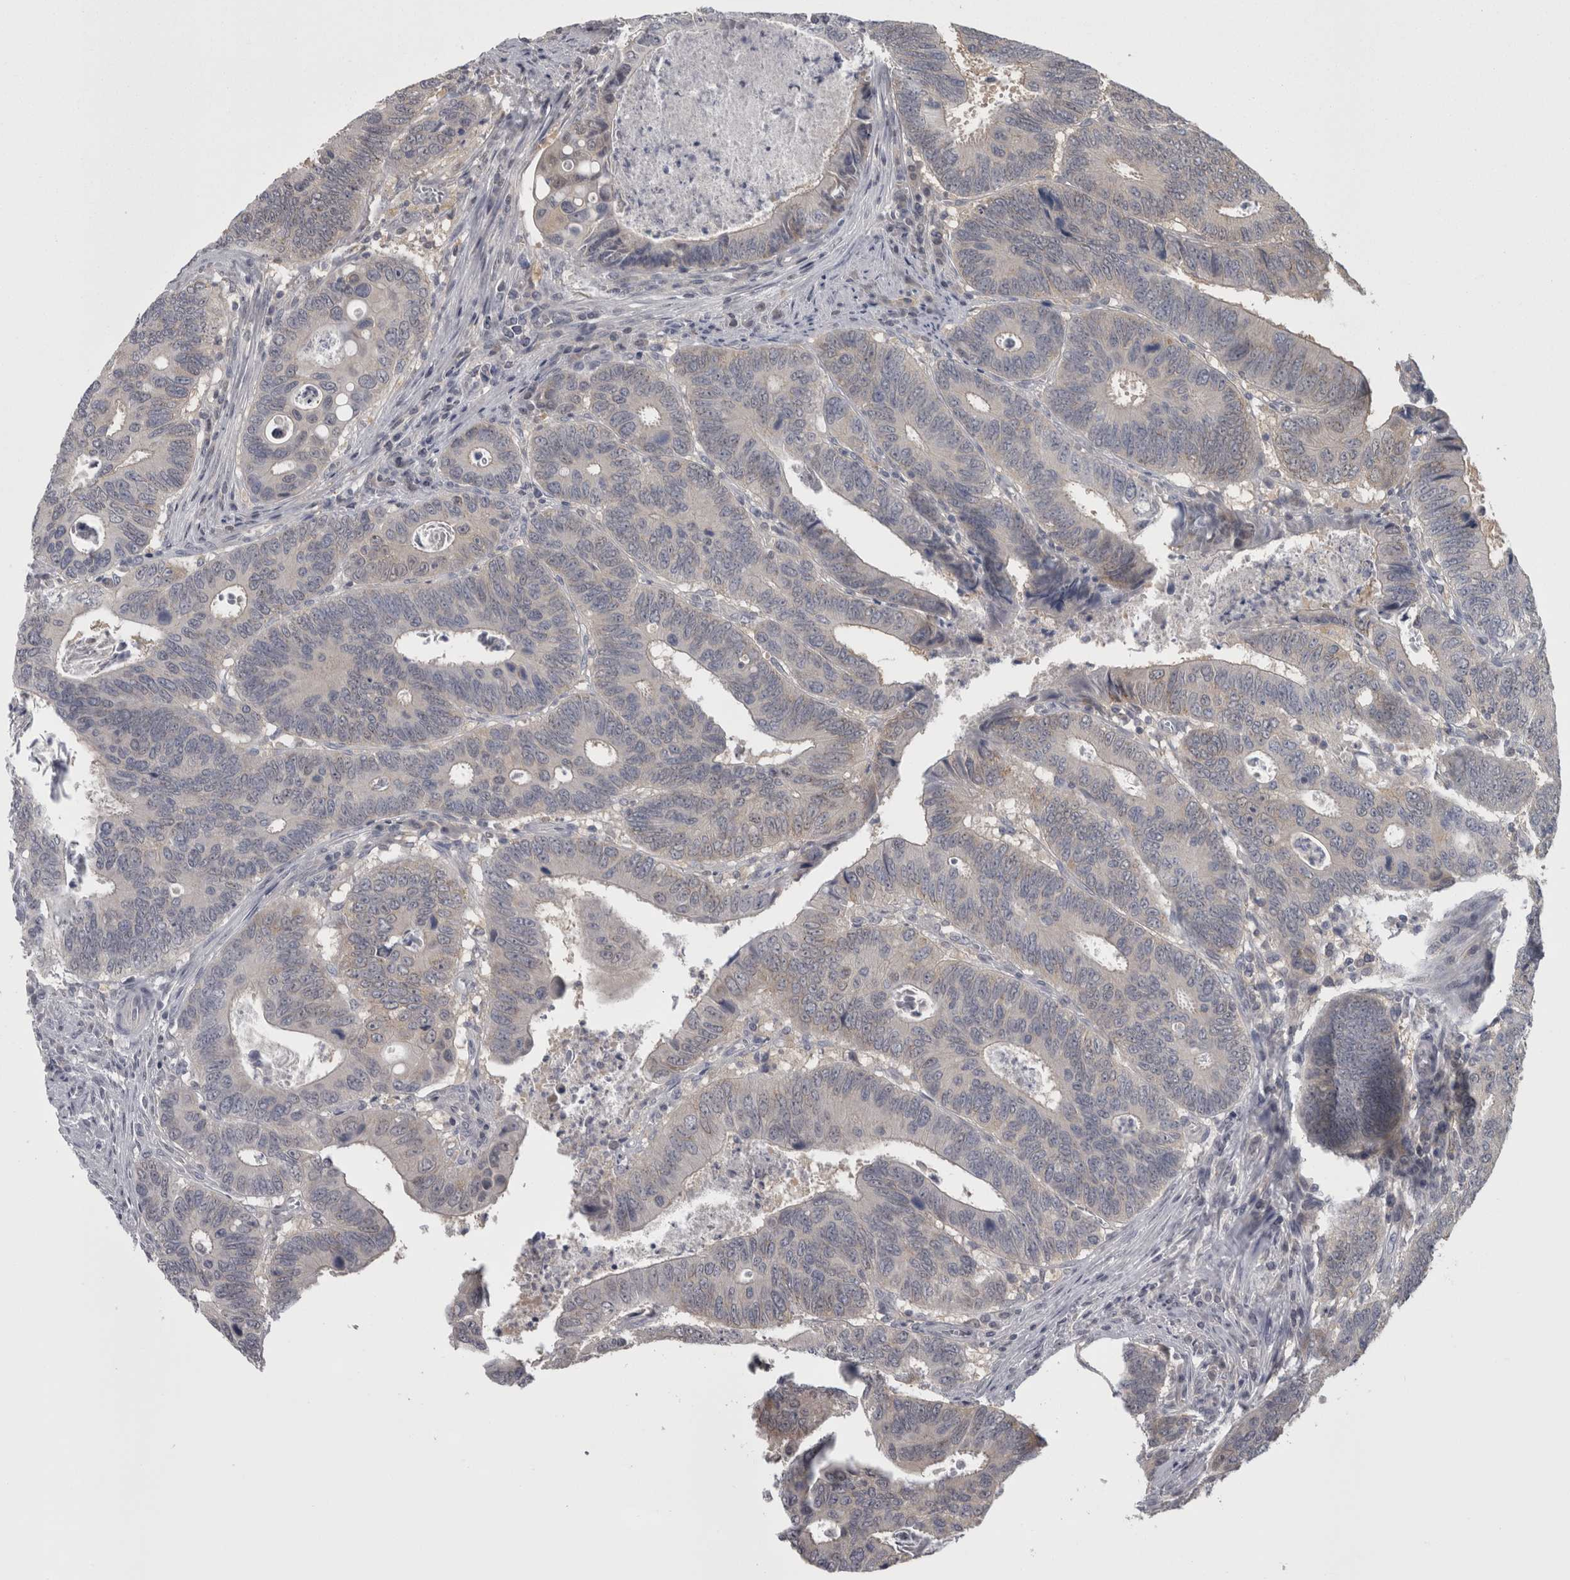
{"staining": {"intensity": "negative", "quantity": "none", "location": "none"}, "tissue": "colorectal cancer", "cell_type": "Tumor cells", "image_type": "cancer", "snomed": [{"axis": "morphology", "description": "Adenocarcinoma, NOS"}, {"axis": "topography", "description": "Colon"}], "caption": "A high-resolution micrograph shows IHC staining of colorectal cancer (adenocarcinoma), which exhibits no significant staining in tumor cells.", "gene": "APRT", "patient": {"sex": "male", "age": 72}}